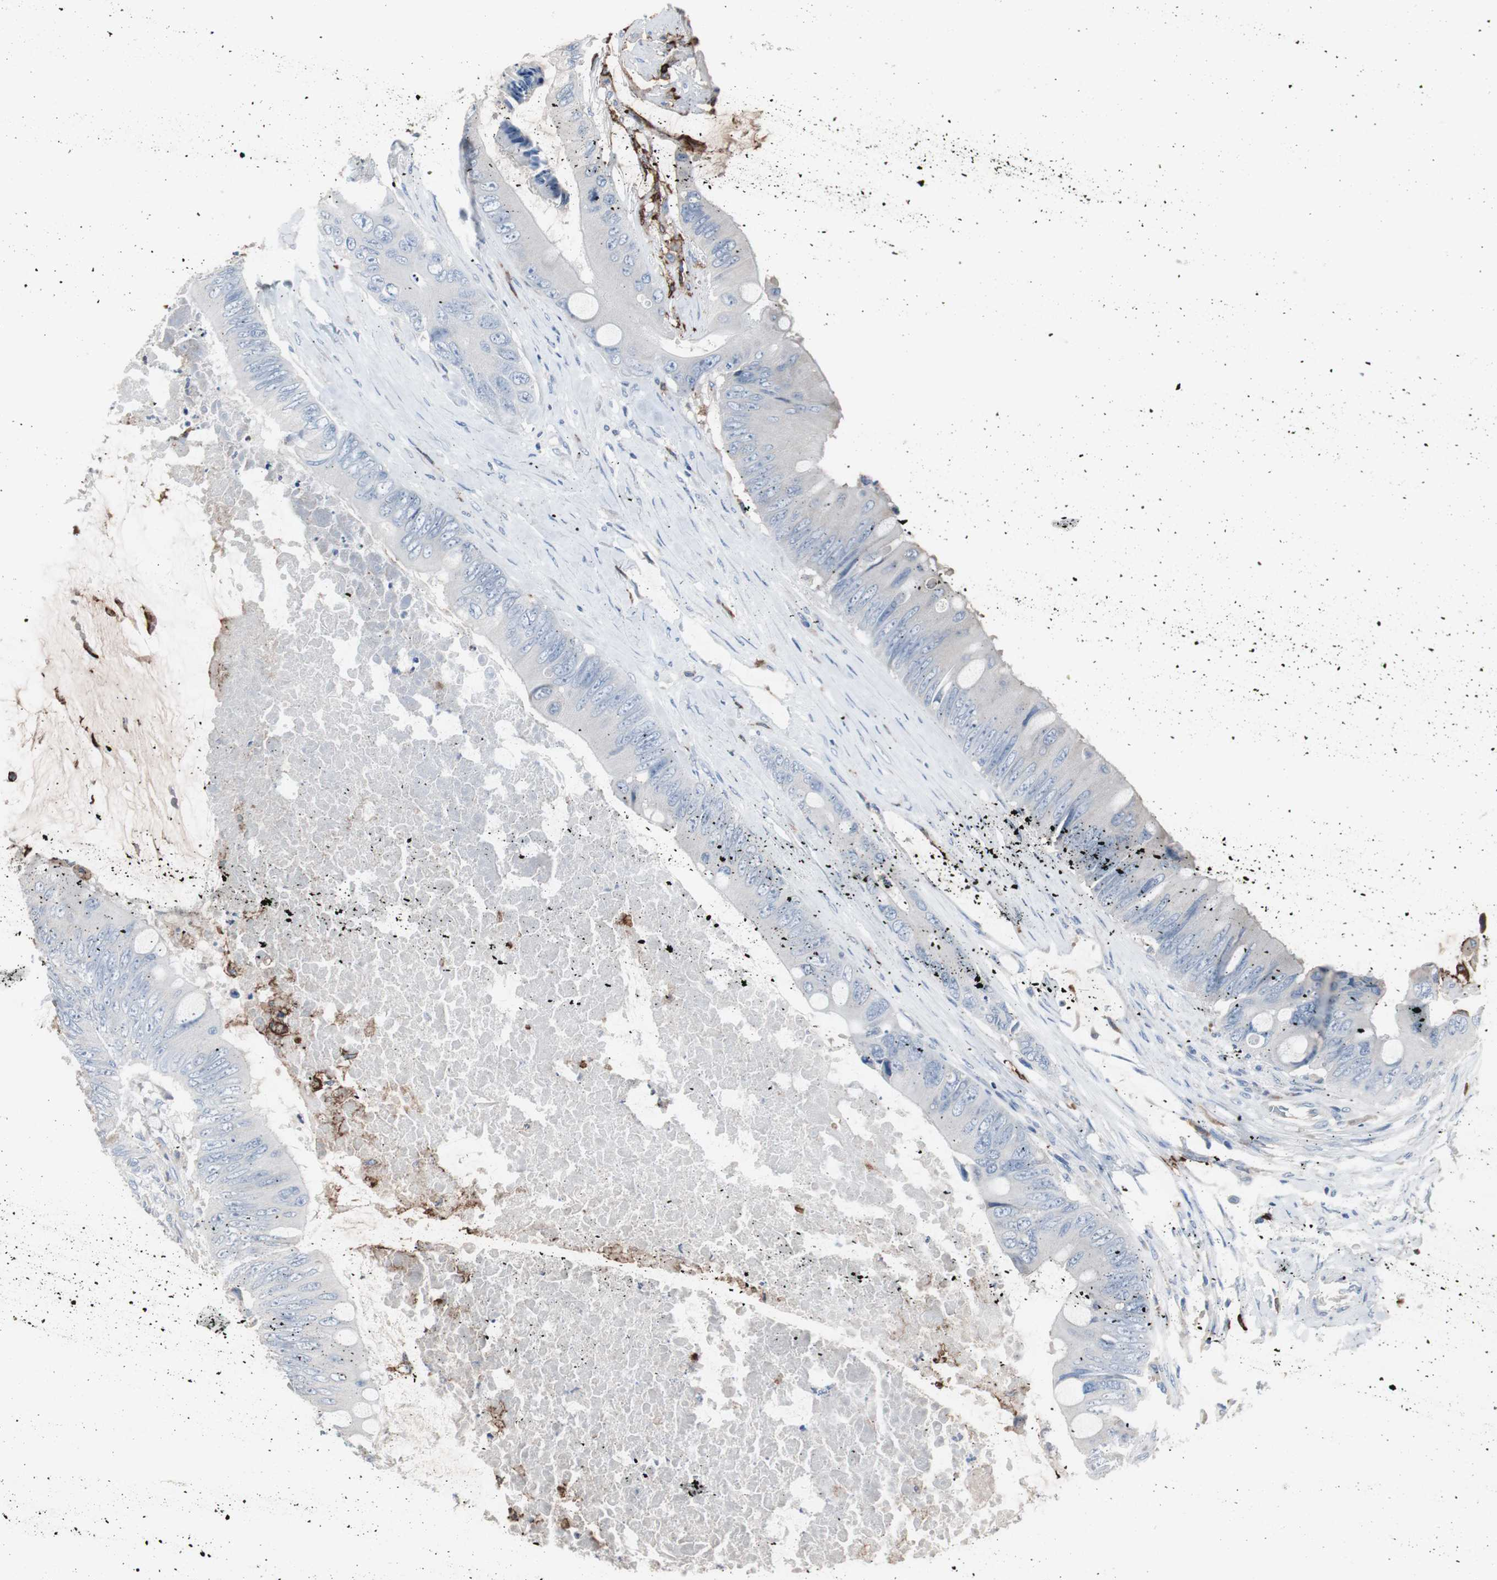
{"staining": {"intensity": "negative", "quantity": "none", "location": "none"}, "tissue": "colorectal cancer", "cell_type": "Tumor cells", "image_type": "cancer", "snomed": [{"axis": "morphology", "description": "Adenocarcinoma, NOS"}, {"axis": "topography", "description": "Rectum"}], "caption": "Tumor cells are negative for brown protein staining in colorectal cancer. (DAB (3,3'-diaminobenzidine) immunohistochemistry, high magnification).", "gene": "FCGR2B", "patient": {"sex": "female", "age": 77}}